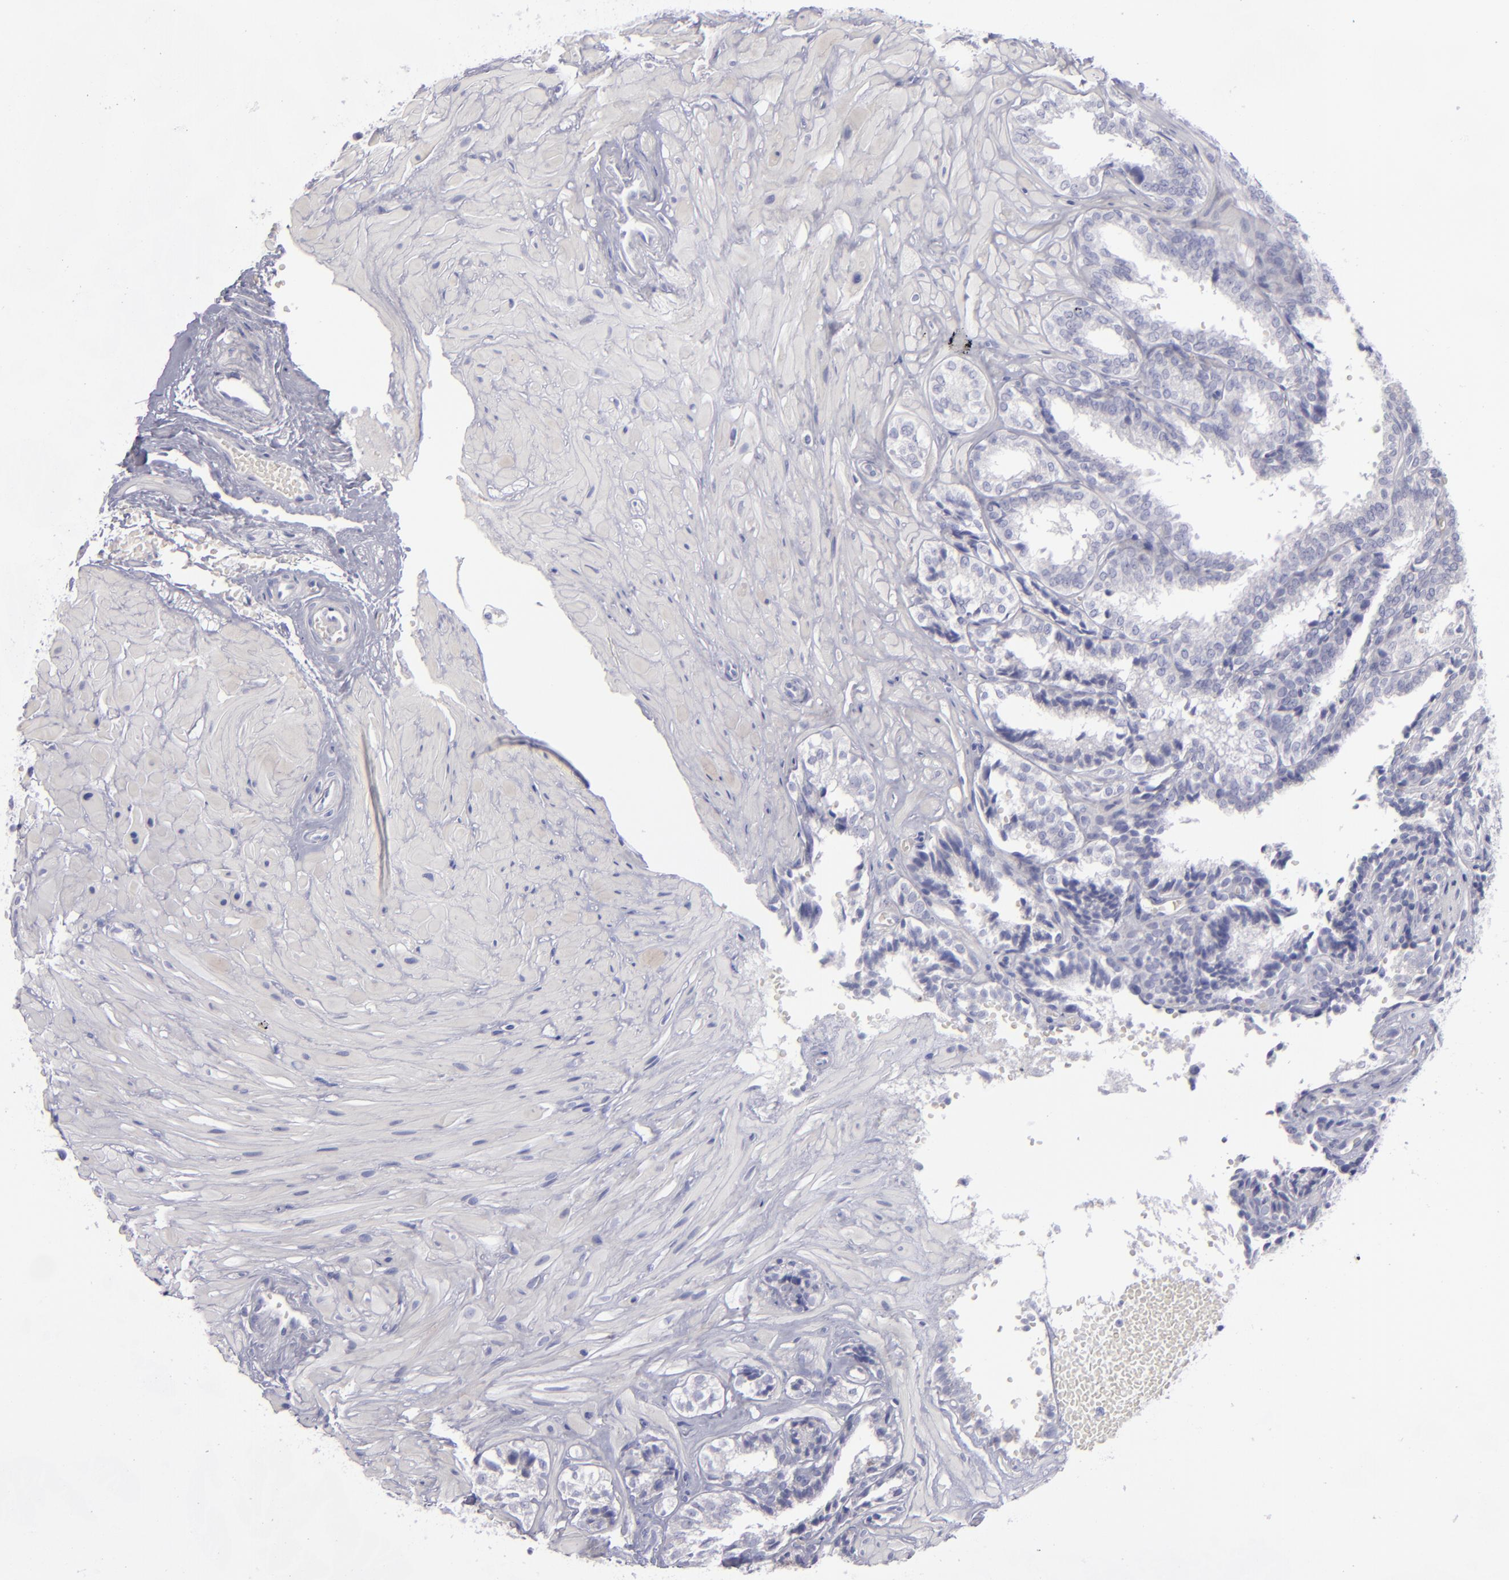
{"staining": {"intensity": "negative", "quantity": "none", "location": "none"}, "tissue": "seminal vesicle", "cell_type": "Glandular cells", "image_type": "normal", "snomed": [{"axis": "morphology", "description": "Normal tissue, NOS"}, {"axis": "topography", "description": "Seminal veicle"}], "caption": "Protein analysis of benign seminal vesicle shows no significant expression in glandular cells.", "gene": "CD22", "patient": {"sex": "male", "age": 26}}